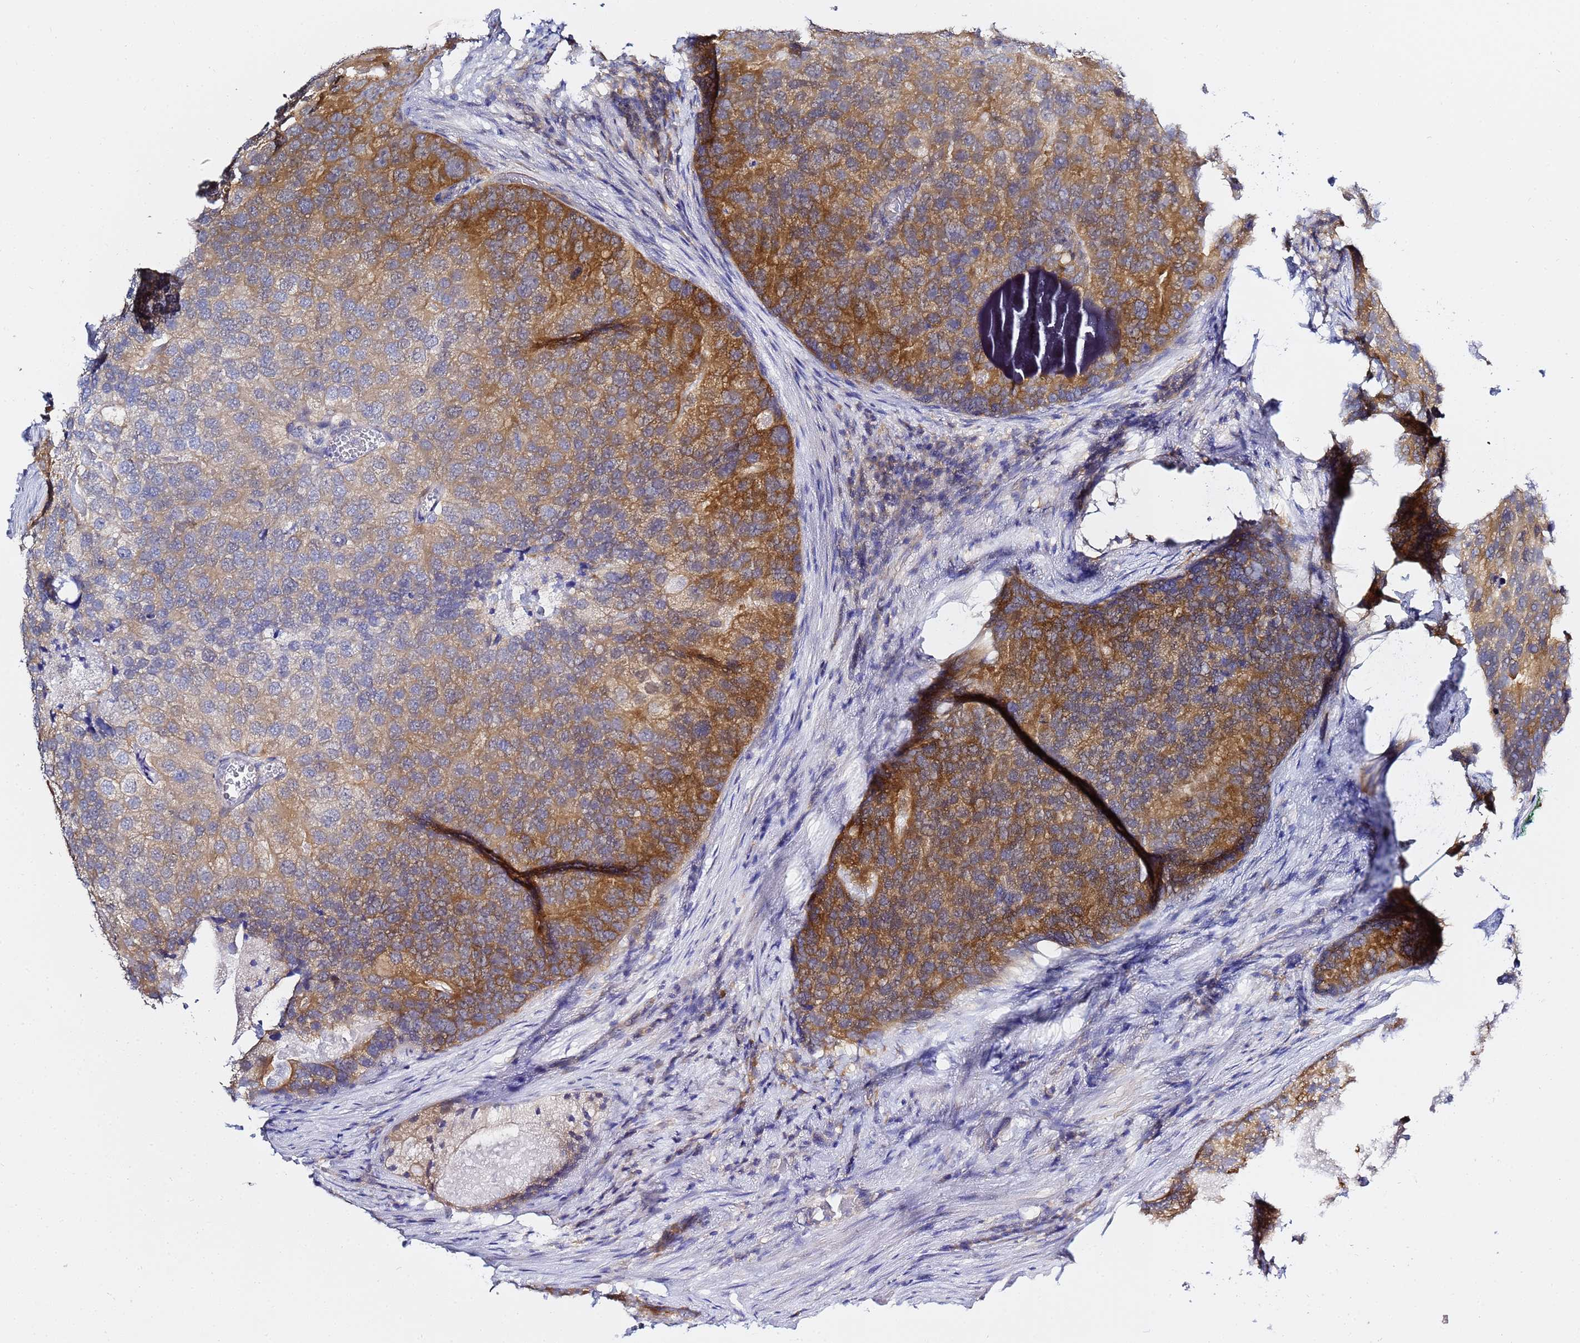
{"staining": {"intensity": "strong", "quantity": "25%-75%", "location": "cytoplasmic/membranous"}, "tissue": "prostate cancer", "cell_type": "Tumor cells", "image_type": "cancer", "snomed": [{"axis": "morphology", "description": "Adenocarcinoma, High grade"}, {"axis": "topography", "description": "Prostate"}], "caption": "Protein positivity by IHC exhibits strong cytoplasmic/membranous expression in about 25%-75% of tumor cells in prostate cancer. (Stains: DAB in brown, nuclei in blue, Microscopy: brightfield microscopy at high magnification).", "gene": "LENG1", "patient": {"sex": "male", "age": 62}}